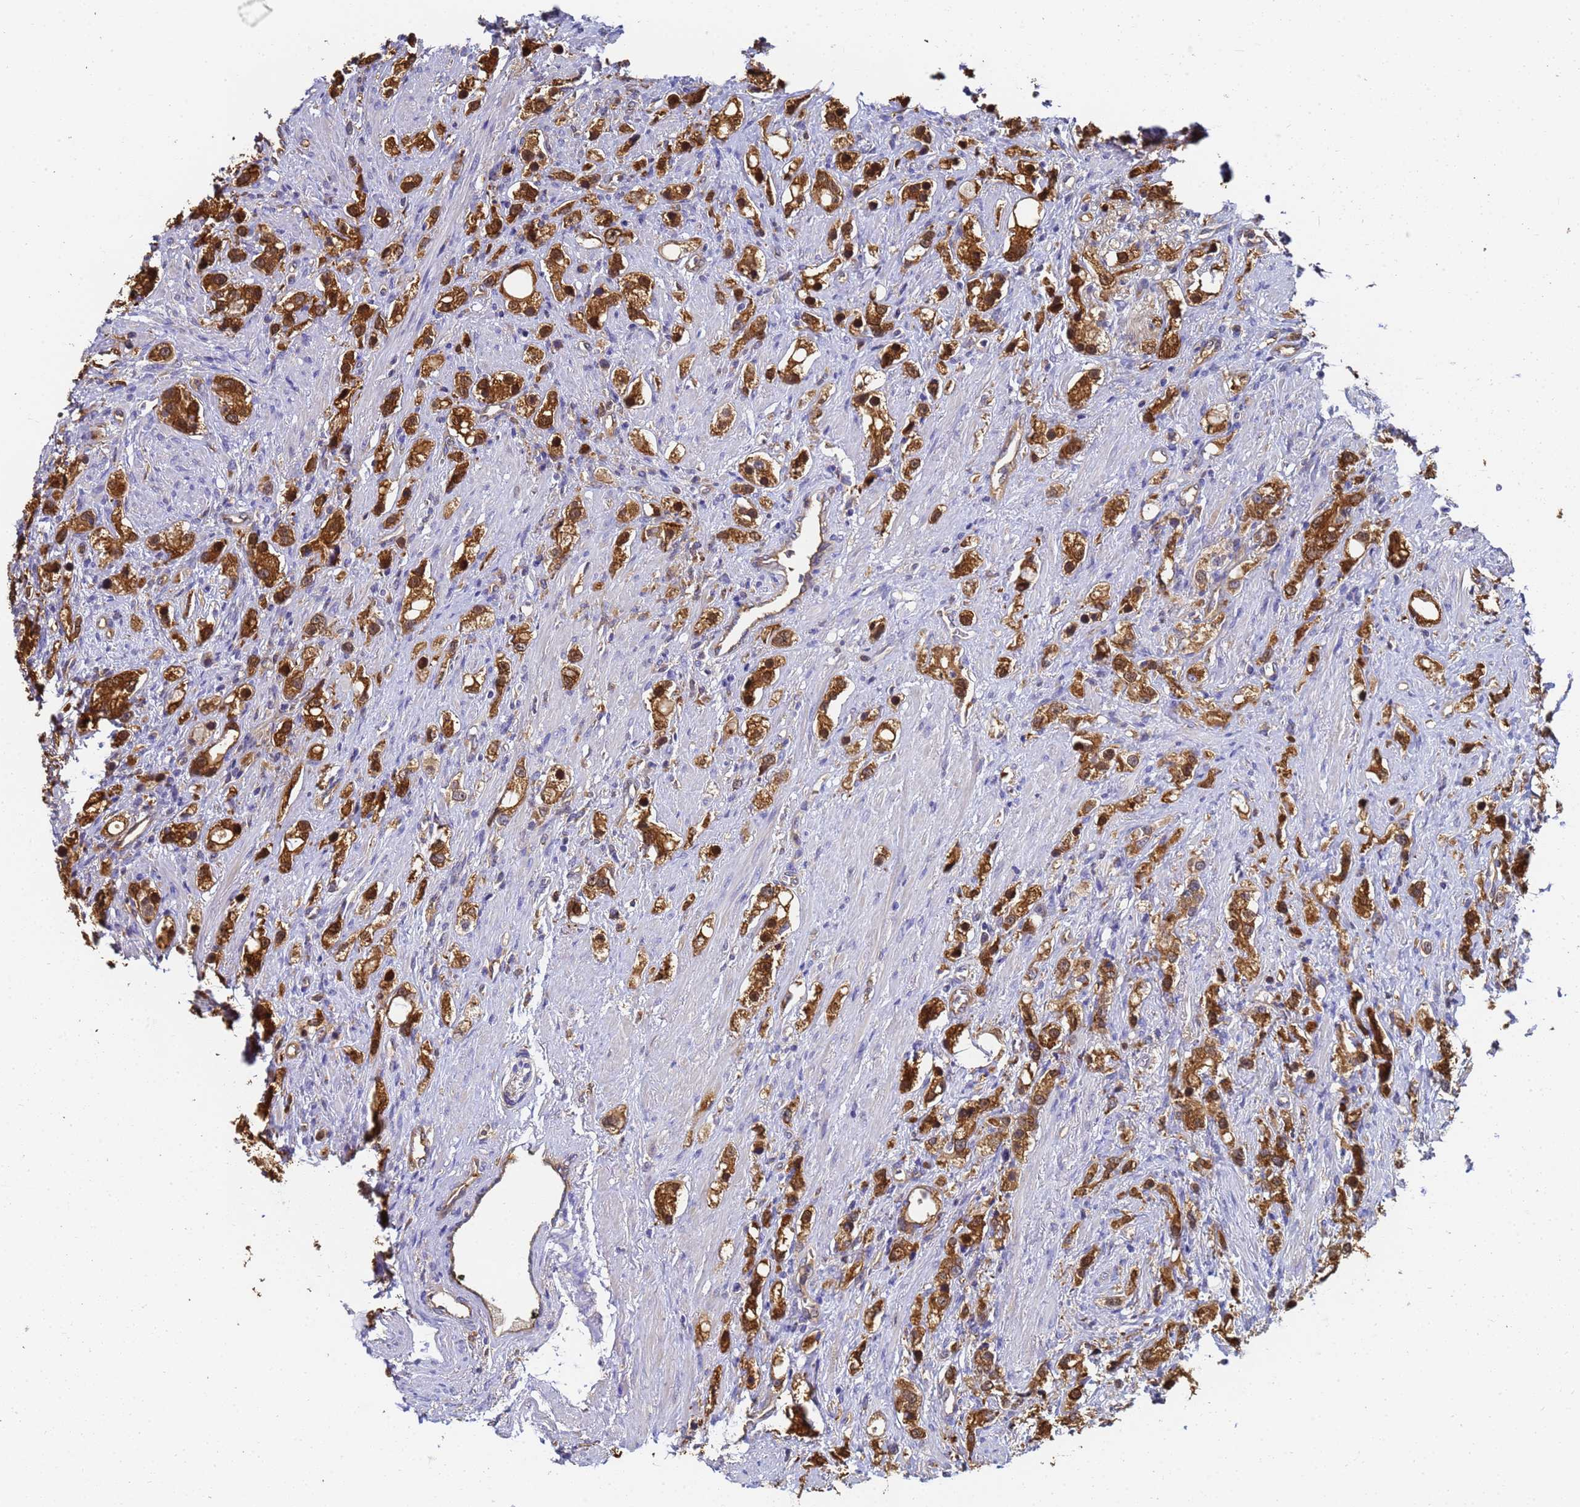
{"staining": {"intensity": "moderate", "quantity": ">75%", "location": "cytoplasmic/membranous,nuclear"}, "tissue": "prostate cancer", "cell_type": "Tumor cells", "image_type": "cancer", "snomed": [{"axis": "morphology", "description": "Adenocarcinoma, High grade"}, {"axis": "topography", "description": "Prostate"}], "caption": "The image displays staining of prostate high-grade adenocarcinoma, revealing moderate cytoplasmic/membranous and nuclear protein positivity (brown color) within tumor cells. (brown staining indicates protein expression, while blue staining denotes nuclei).", "gene": "NME1-NME2", "patient": {"sex": "male", "age": 63}}